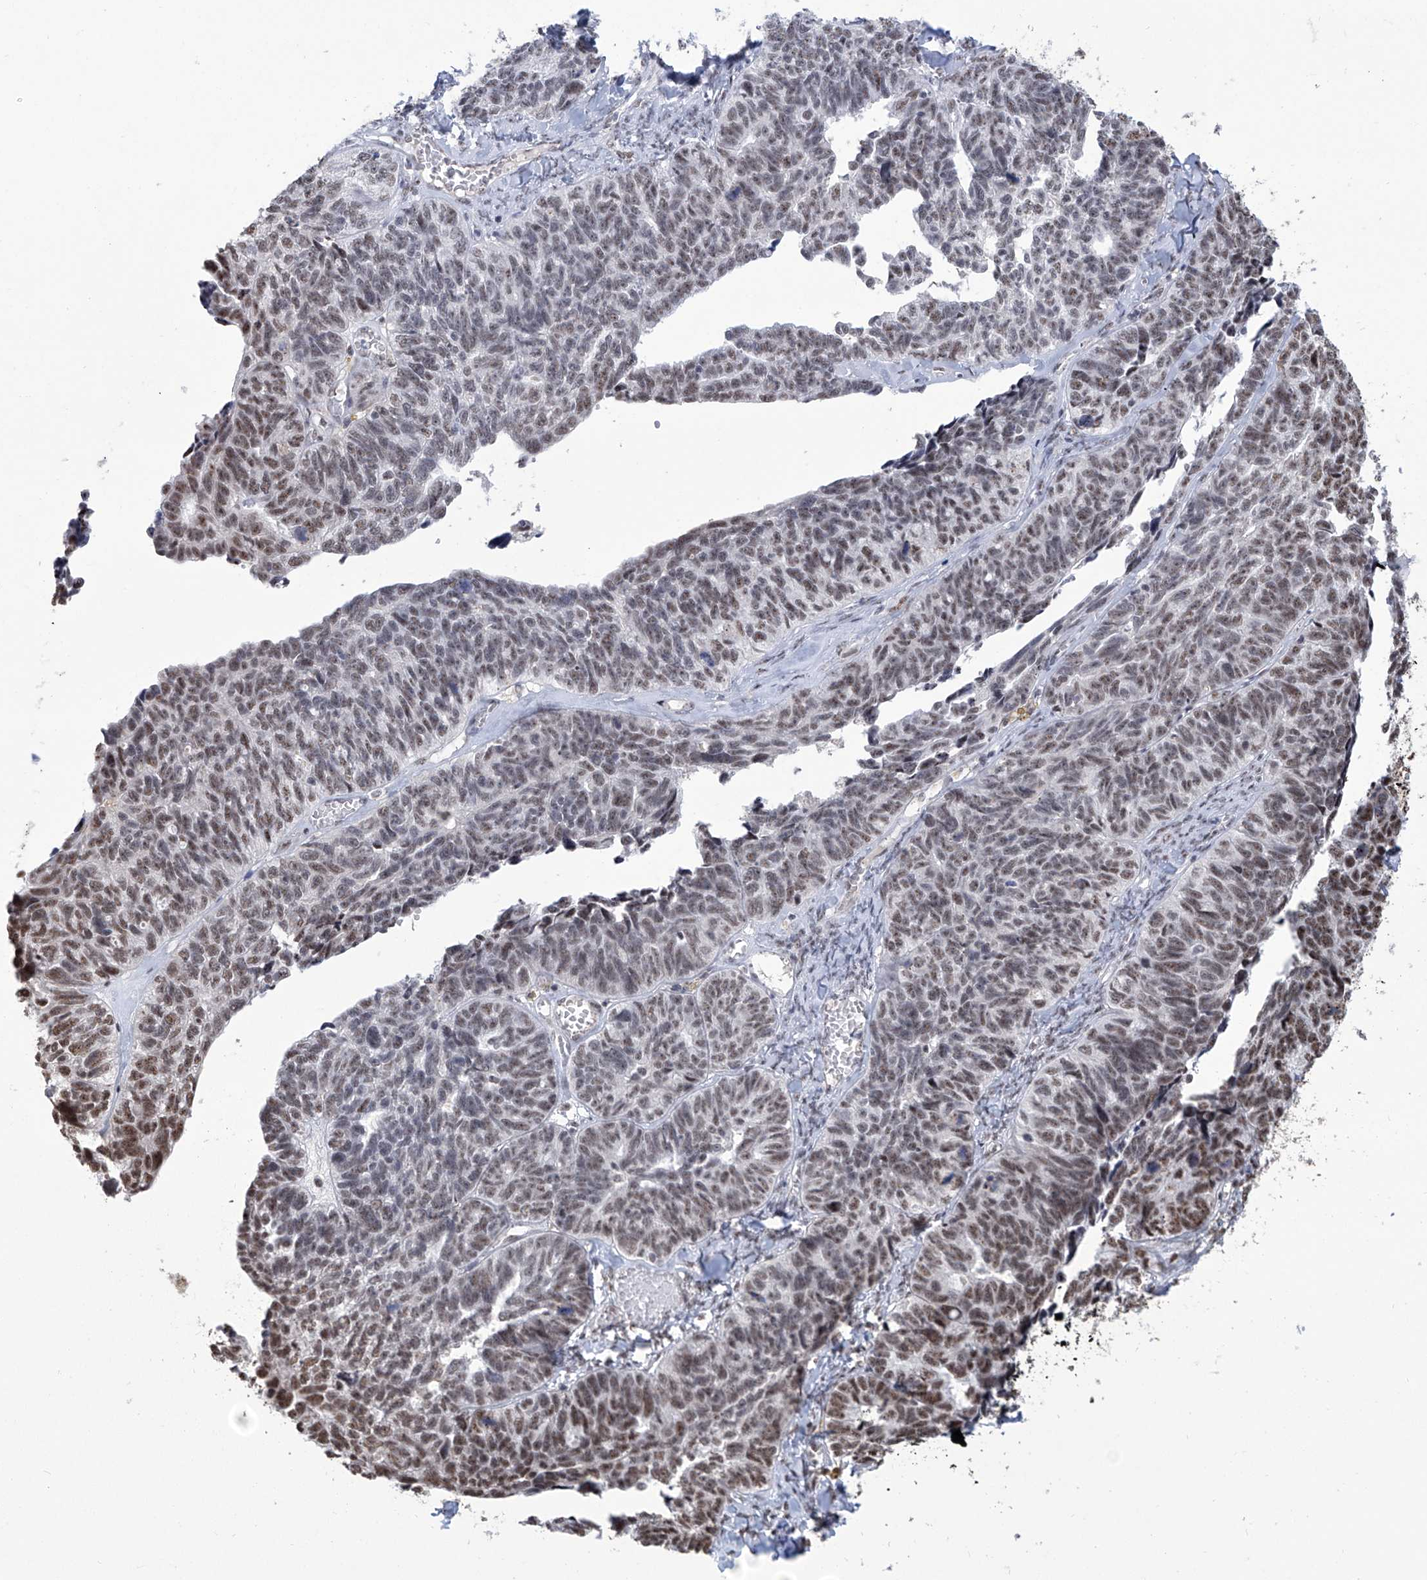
{"staining": {"intensity": "moderate", "quantity": "25%-75%", "location": "nuclear"}, "tissue": "ovarian cancer", "cell_type": "Tumor cells", "image_type": "cancer", "snomed": [{"axis": "morphology", "description": "Cystadenocarcinoma, serous, NOS"}, {"axis": "topography", "description": "Ovary"}], "caption": "Human ovarian cancer (serous cystadenocarcinoma) stained with a protein marker demonstrates moderate staining in tumor cells.", "gene": "FBXL4", "patient": {"sex": "female", "age": 79}}